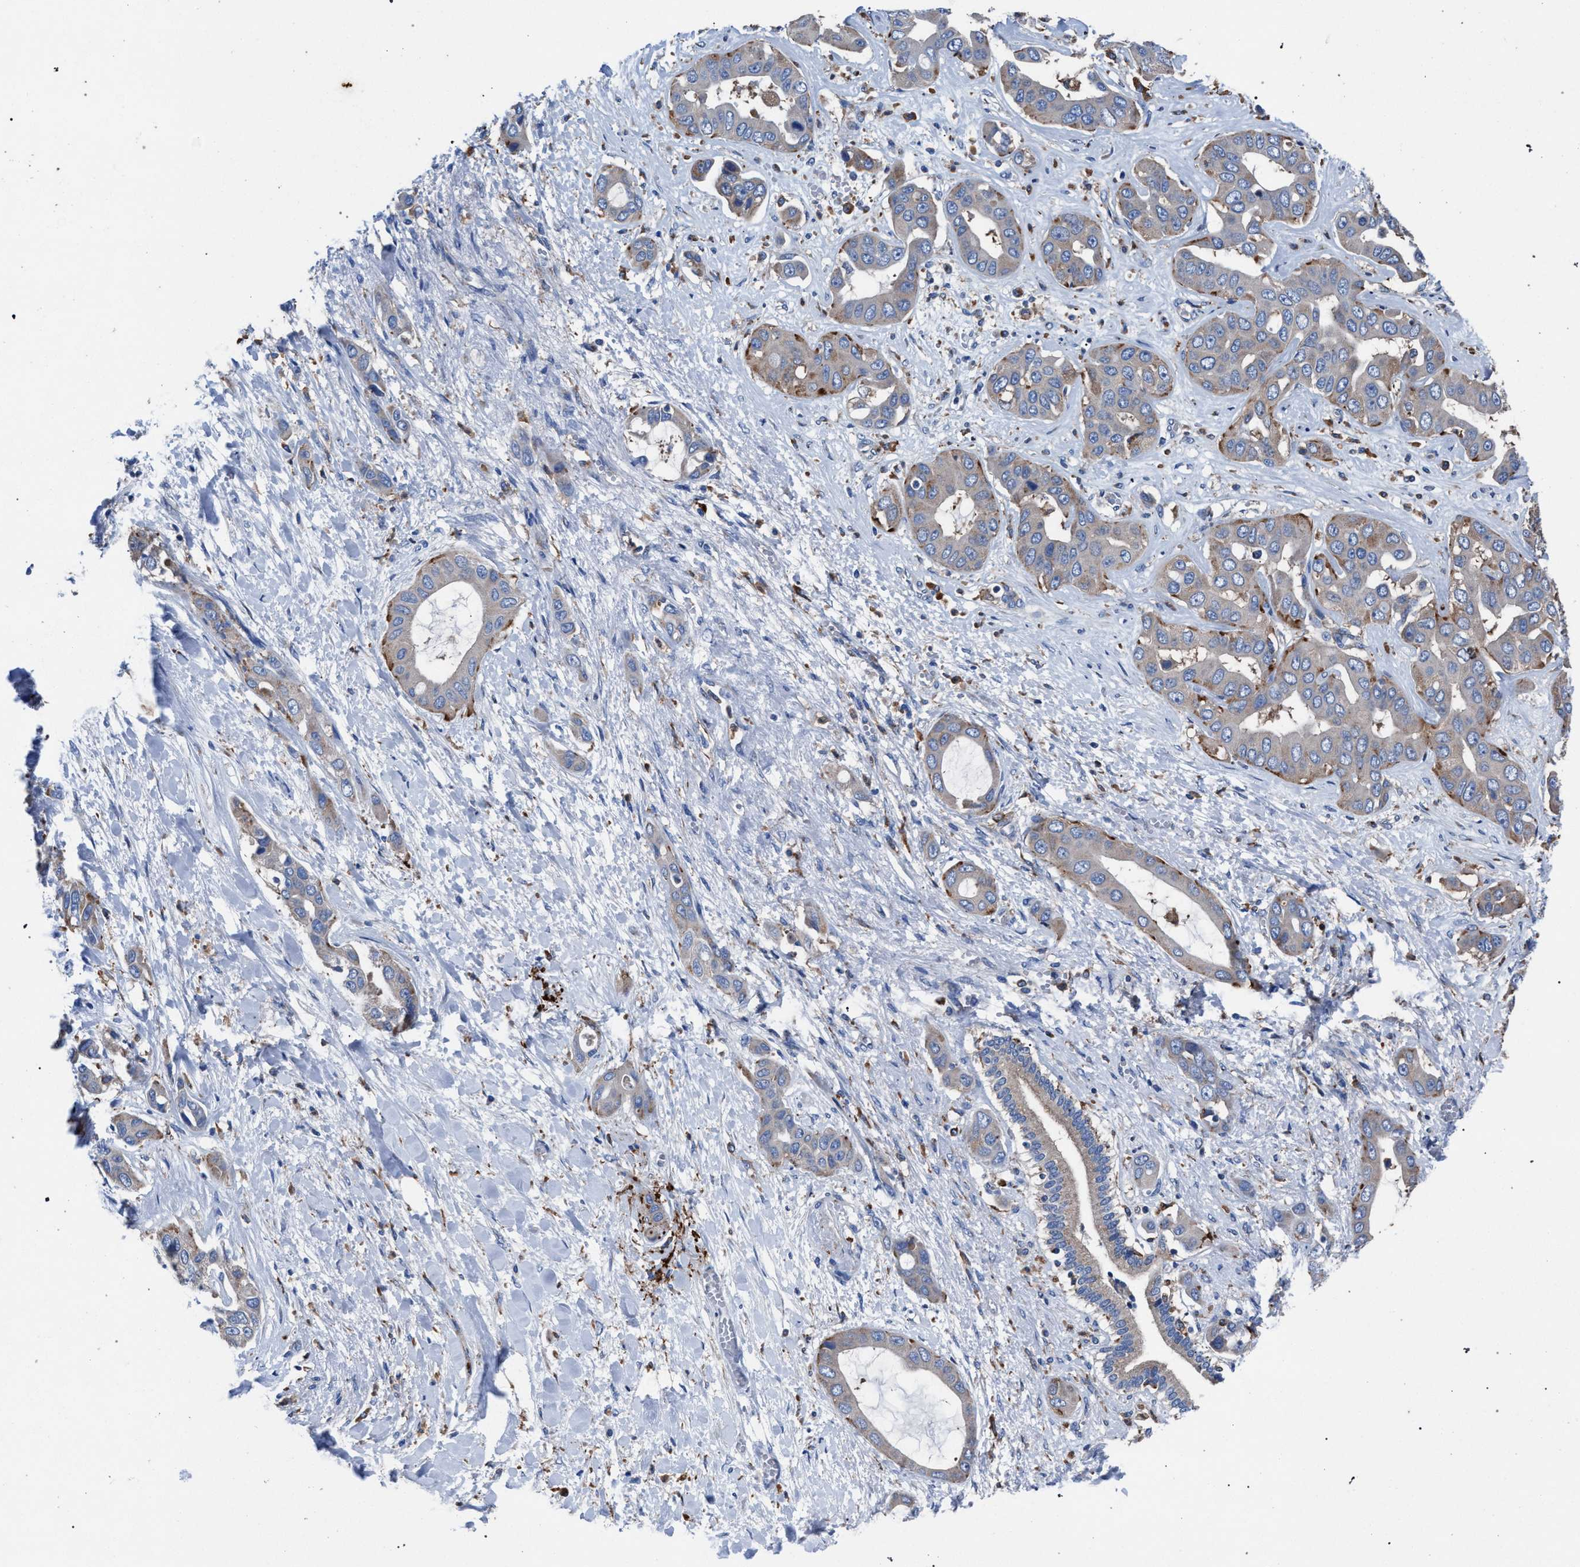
{"staining": {"intensity": "moderate", "quantity": "<25%", "location": "cytoplasmic/membranous"}, "tissue": "liver cancer", "cell_type": "Tumor cells", "image_type": "cancer", "snomed": [{"axis": "morphology", "description": "Cholangiocarcinoma"}, {"axis": "topography", "description": "Liver"}], "caption": "The micrograph shows staining of liver cancer (cholangiocarcinoma), revealing moderate cytoplasmic/membranous protein positivity (brown color) within tumor cells.", "gene": "ATP6V0A1", "patient": {"sex": "female", "age": 52}}